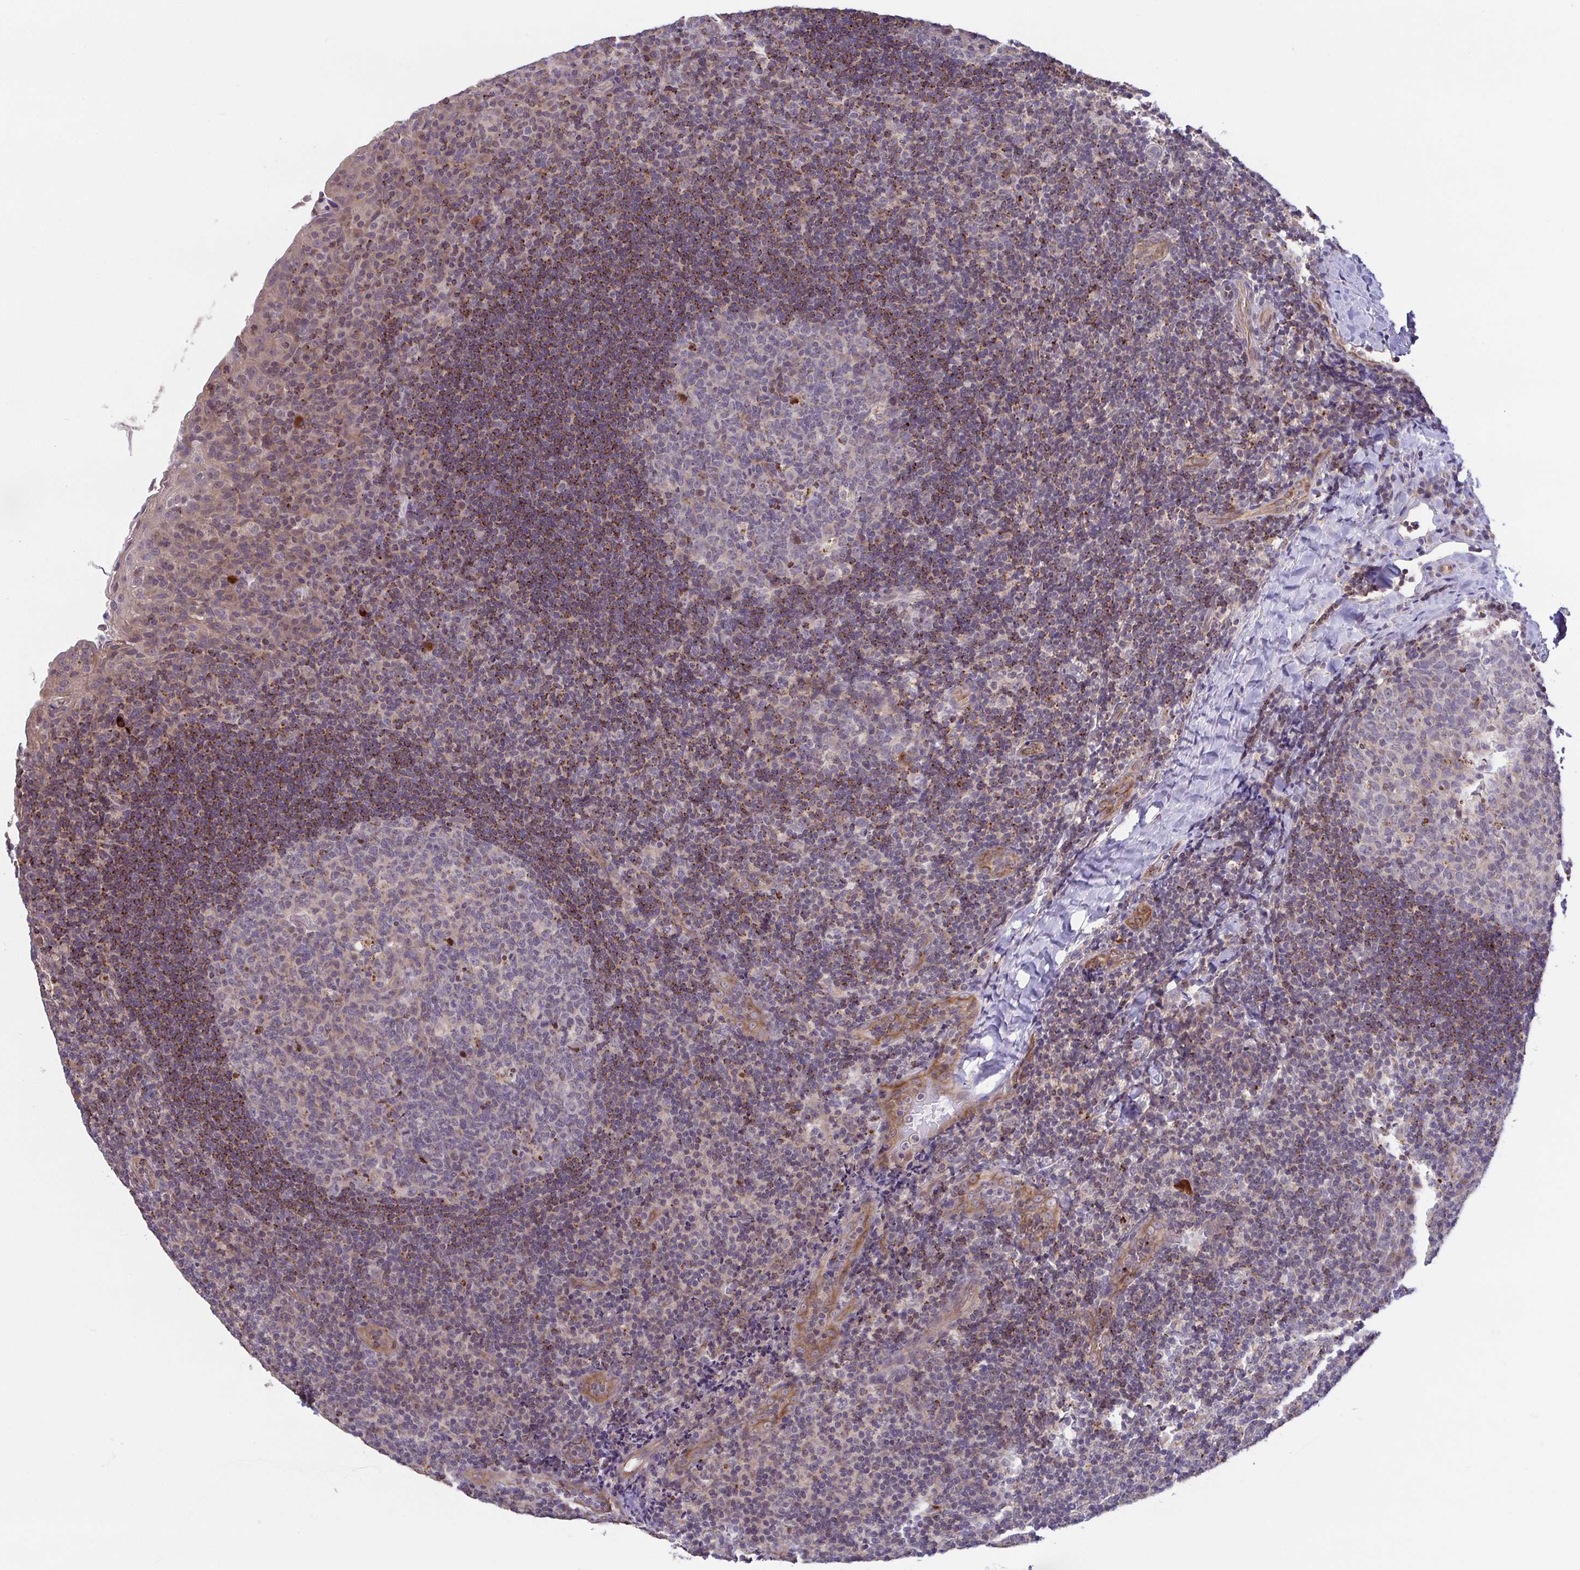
{"staining": {"intensity": "moderate", "quantity": "<25%", "location": "cytoplasmic/membranous"}, "tissue": "tonsil", "cell_type": "Germinal center cells", "image_type": "normal", "snomed": [{"axis": "morphology", "description": "Normal tissue, NOS"}, {"axis": "topography", "description": "Tonsil"}], "caption": "Approximately <25% of germinal center cells in benign tonsil show moderate cytoplasmic/membranous protein expression as visualized by brown immunohistochemical staining.", "gene": "OSBPL7", "patient": {"sex": "male", "age": 17}}